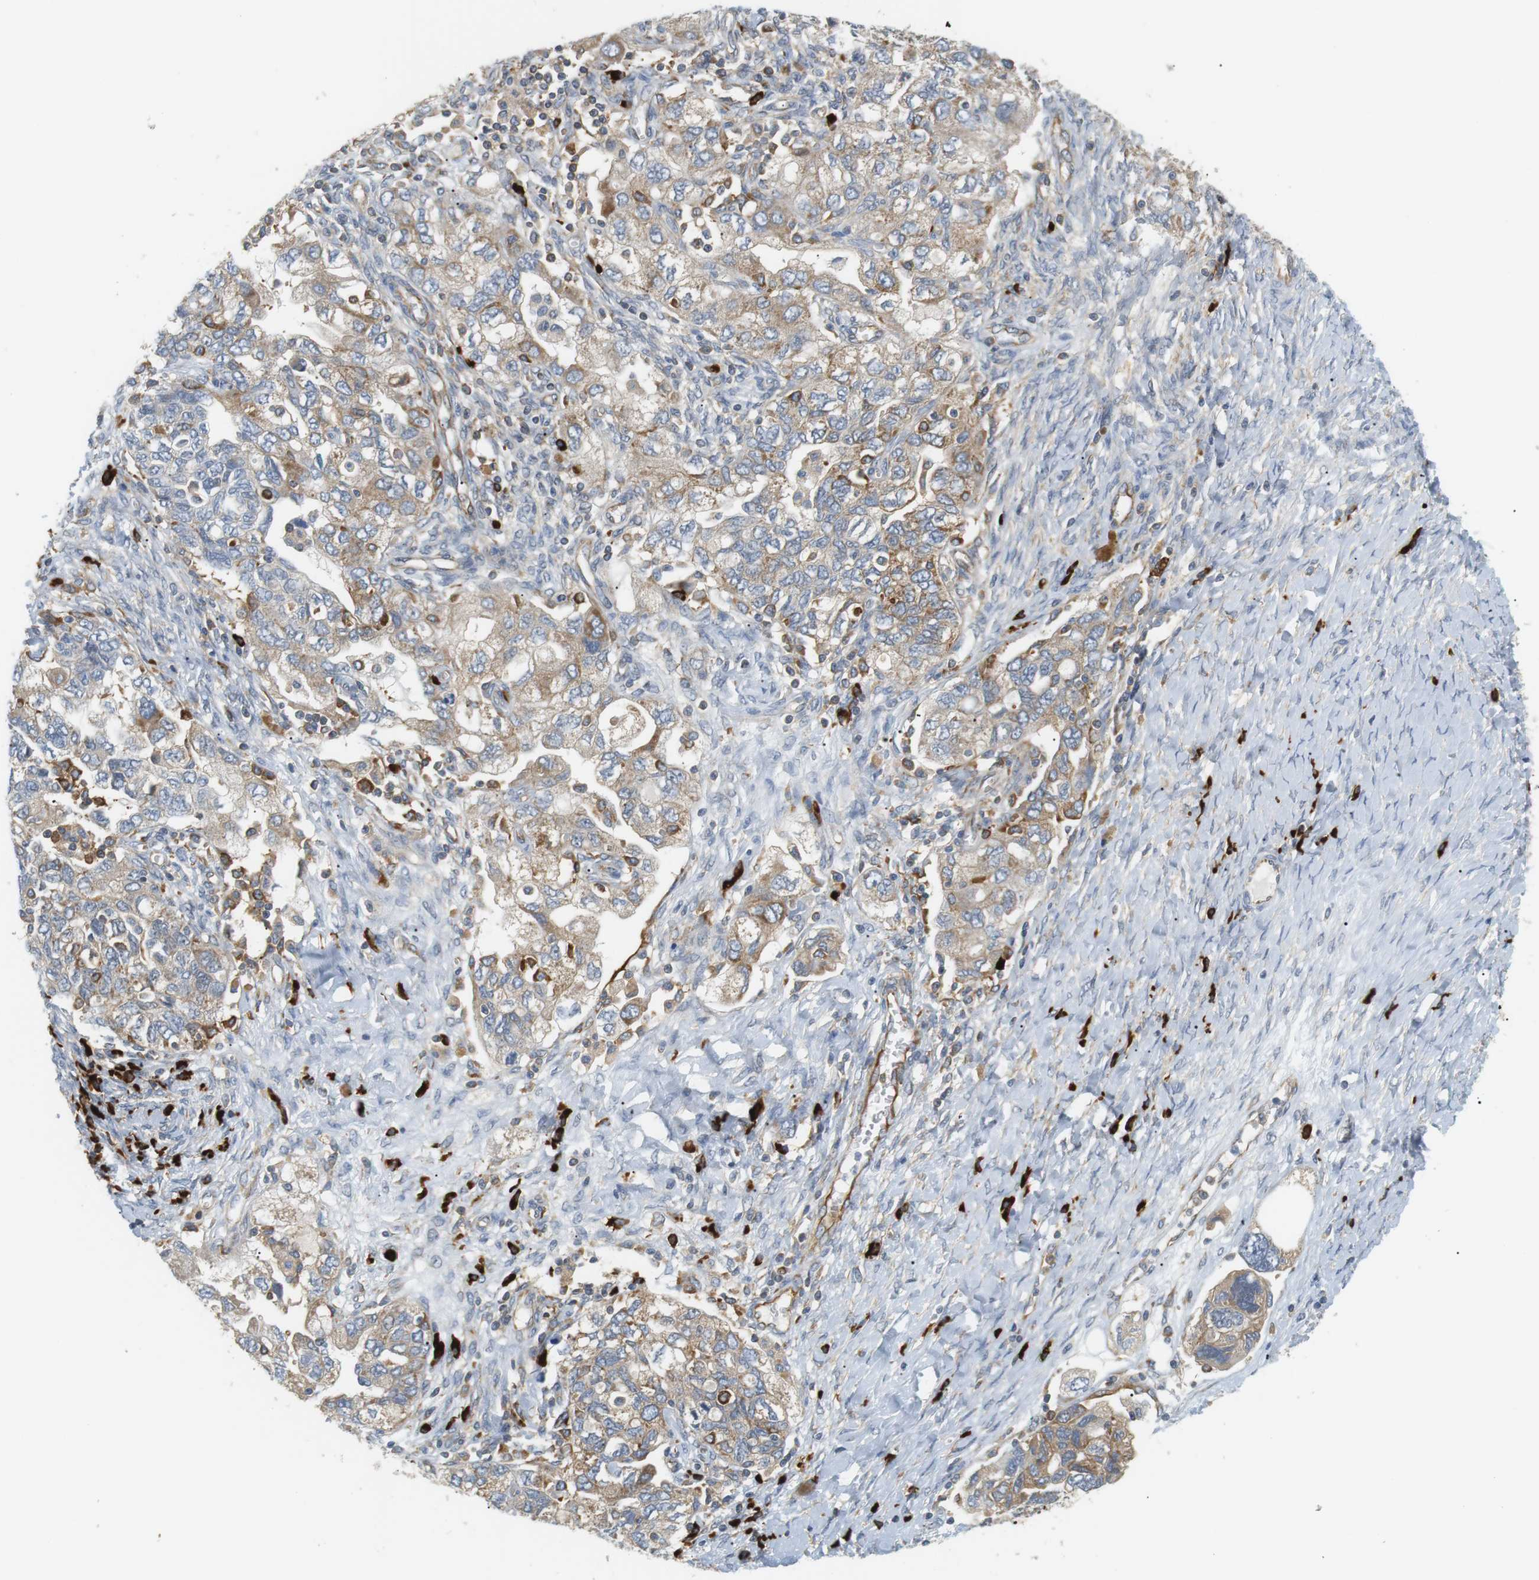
{"staining": {"intensity": "weak", "quantity": ">75%", "location": "cytoplasmic/membranous"}, "tissue": "ovarian cancer", "cell_type": "Tumor cells", "image_type": "cancer", "snomed": [{"axis": "morphology", "description": "Carcinoma, NOS"}, {"axis": "morphology", "description": "Cystadenocarcinoma, serous, NOS"}, {"axis": "topography", "description": "Ovary"}], "caption": "Protein expression analysis of human serous cystadenocarcinoma (ovarian) reveals weak cytoplasmic/membranous staining in approximately >75% of tumor cells. (DAB IHC with brightfield microscopy, high magnification).", "gene": "TMEM200A", "patient": {"sex": "female", "age": 69}}